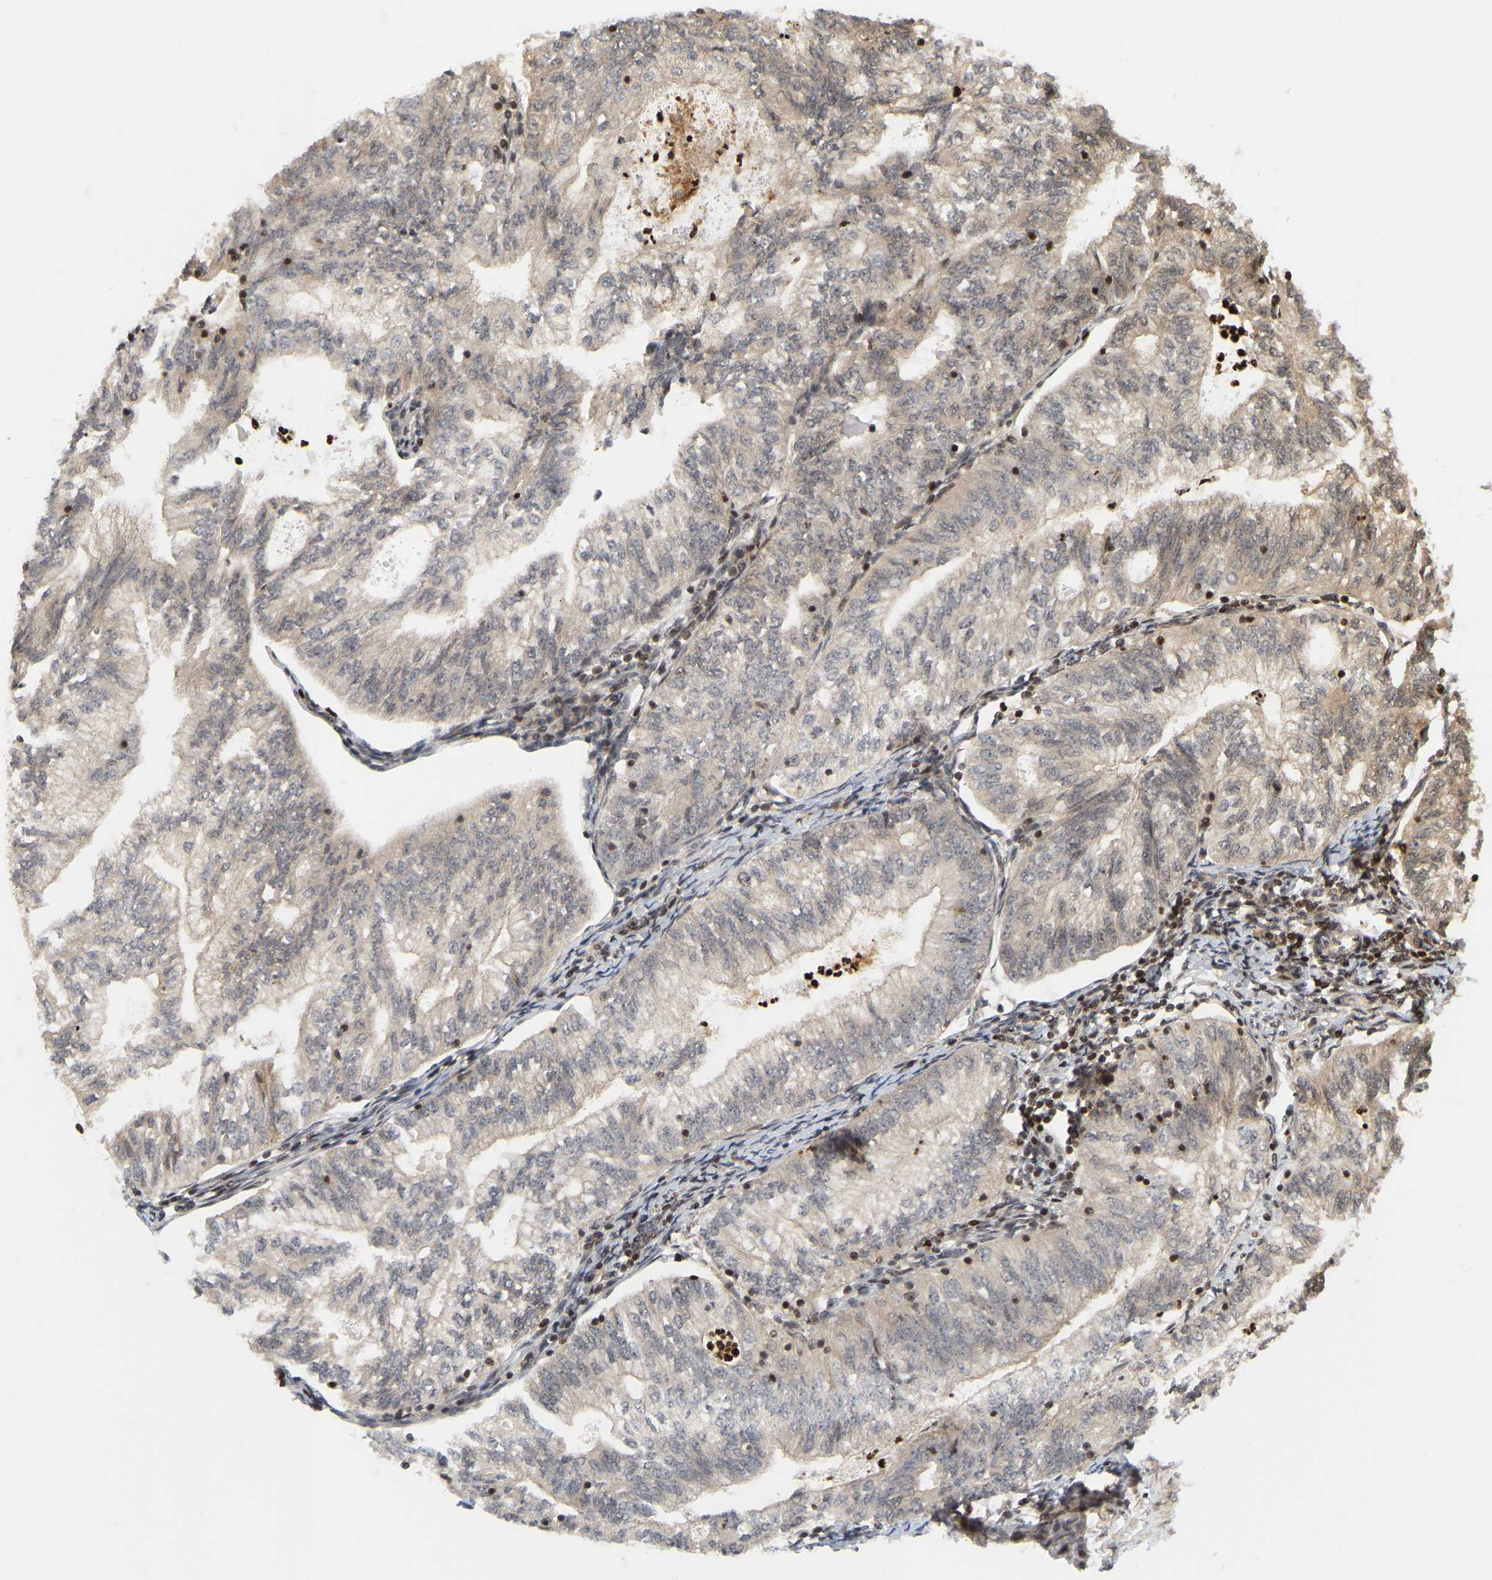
{"staining": {"intensity": "negative", "quantity": "none", "location": "none"}, "tissue": "endometrial cancer", "cell_type": "Tumor cells", "image_type": "cancer", "snomed": [{"axis": "morphology", "description": "Adenocarcinoma, NOS"}, {"axis": "topography", "description": "Endometrium"}], "caption": "Immunohistochemical staining of endometrial cancer displays no significant positivity in tumor cells.", "gene": "NFE2L2", "patient": {"sex": "female", "age": 69}}